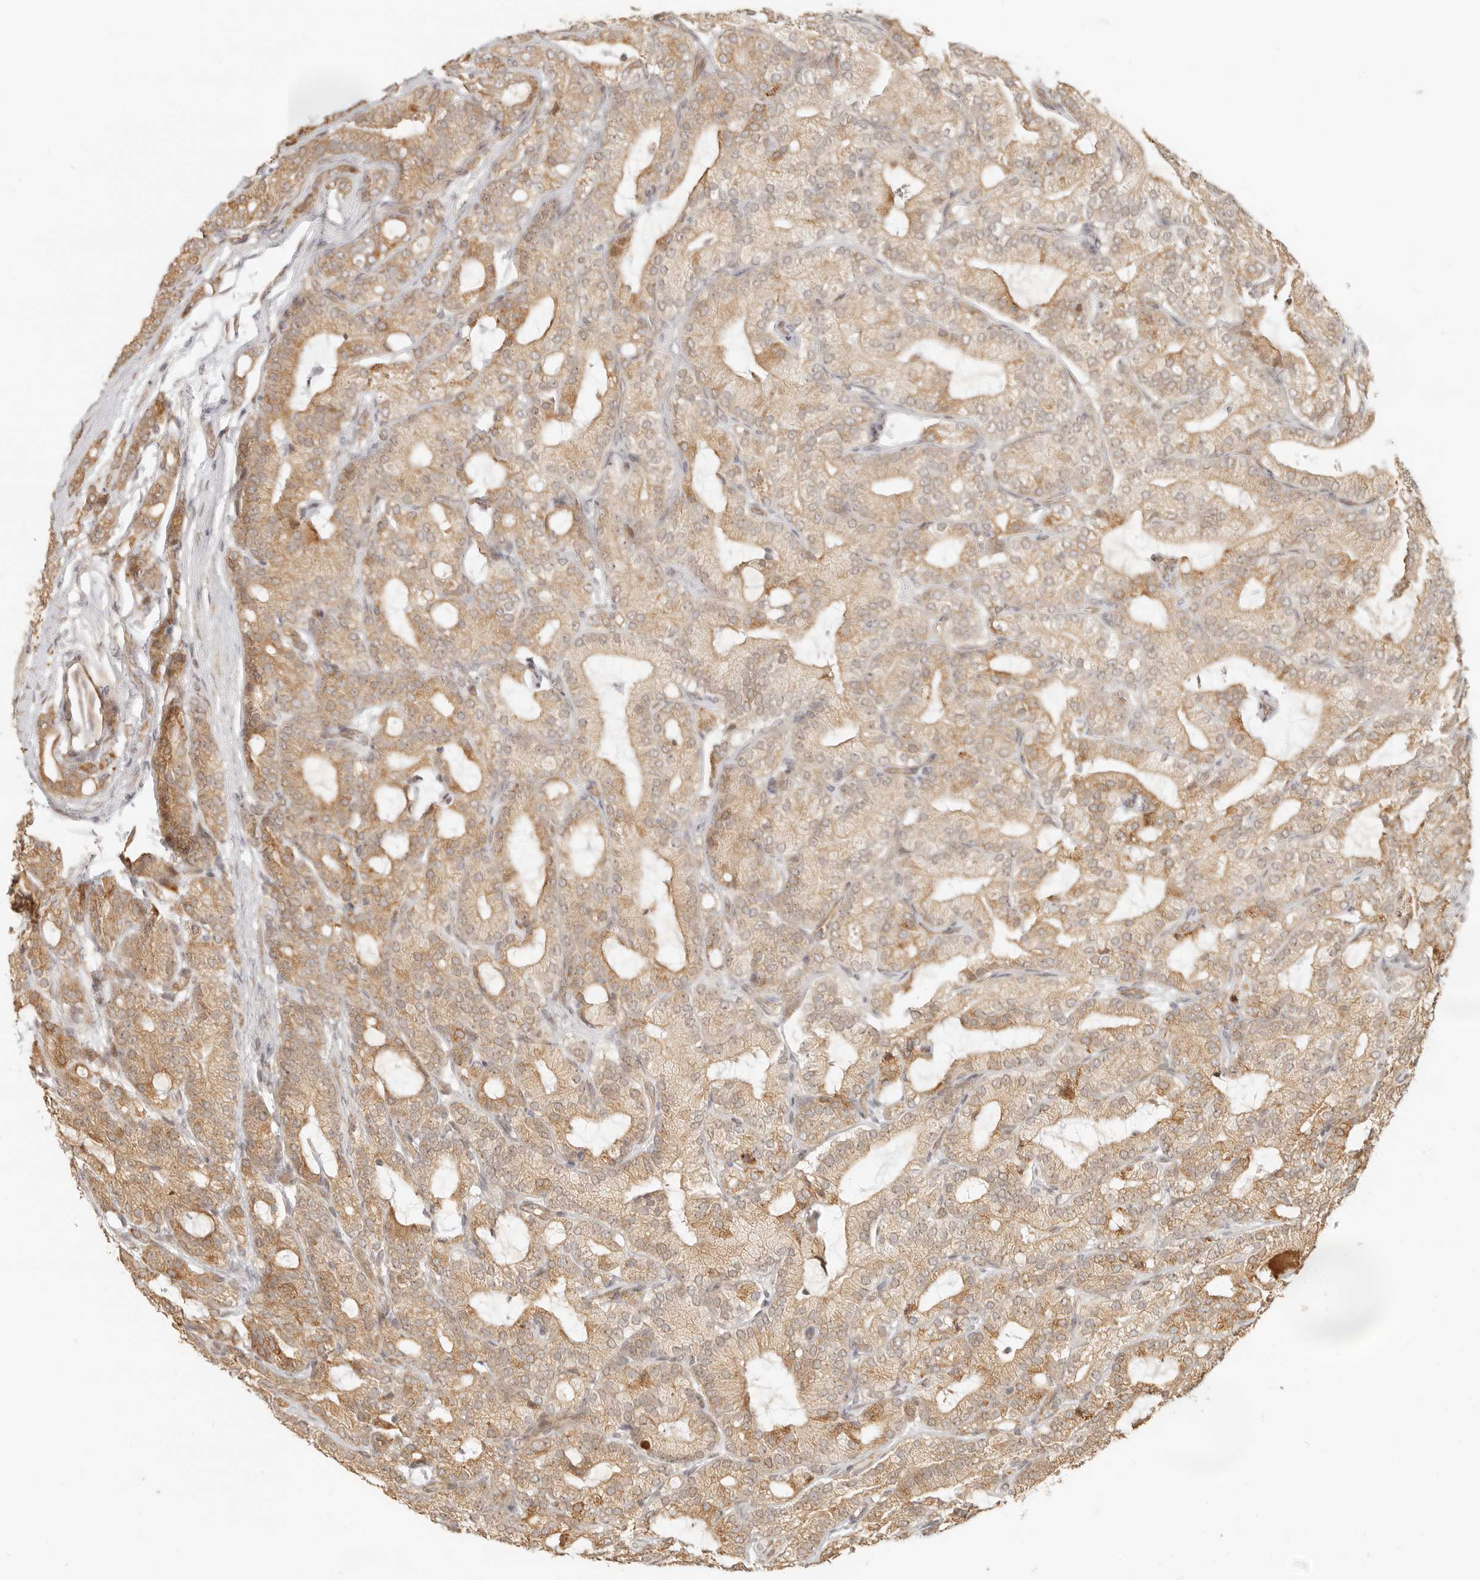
{"staining": {"intensity": "moderate", "quantity": ">75%", "location": "cytoplasmic/membranous"}, "tissue": "prostate cancer", "cell_type": "Tumor cells", "image_type": "cancer", "snomed": [{"axis": "morphology", "description": "Adenocarcinoma, High grade"}, {"axis": "topography", "description": "Prostate"}], "caption": "Immunohistochemical staining of adenocarcinoma (high-grade) (prostate) demonstrates medium levels of moderate cytoplasmic/membranous protein staining in approximately >75% of tumor cells.", "gene": "TUFT1", "patient": {"sex": "male", "age": 57}}